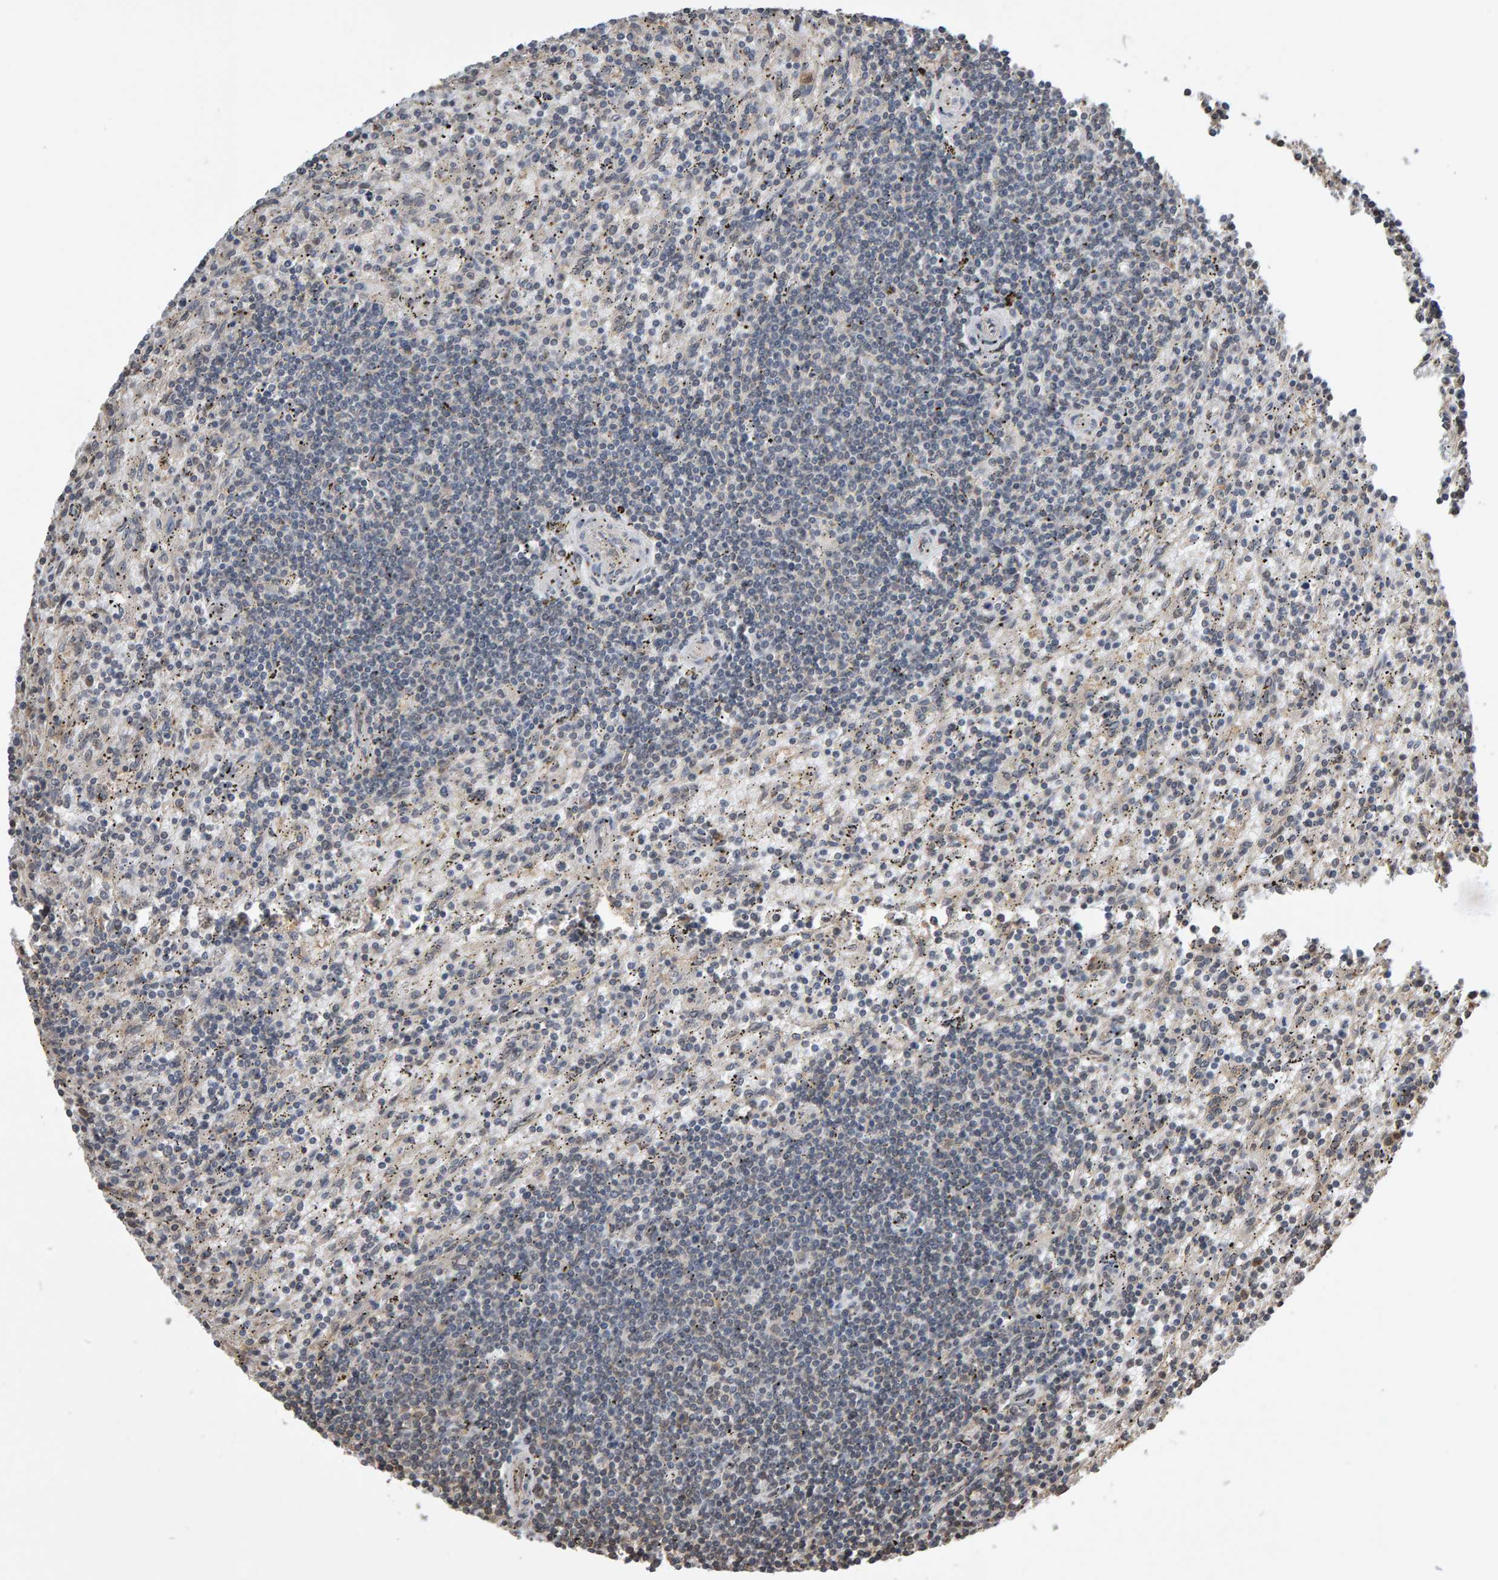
{"staining": {"intensity": "negative", "quantity": "none", "location": "none"}, "tissue": "lymphoma", "cell_type": "Tumor cells", "image_type": "cancer", "snomed": [{"axis": "morphology", "description": "Malignant lymphoma, non-Hodgkin's type, Low grade"}, {"axis": "topography", "description": "Spleen"}], "caption": "Immunohistochemistry image of human low-grade malignant lymphoma, non-Hodgkin's type stained for a protein (brown), which shows no staining in tumor cells.", "gene": "COASY", "patient": {"sex": "male", "age": 76}}